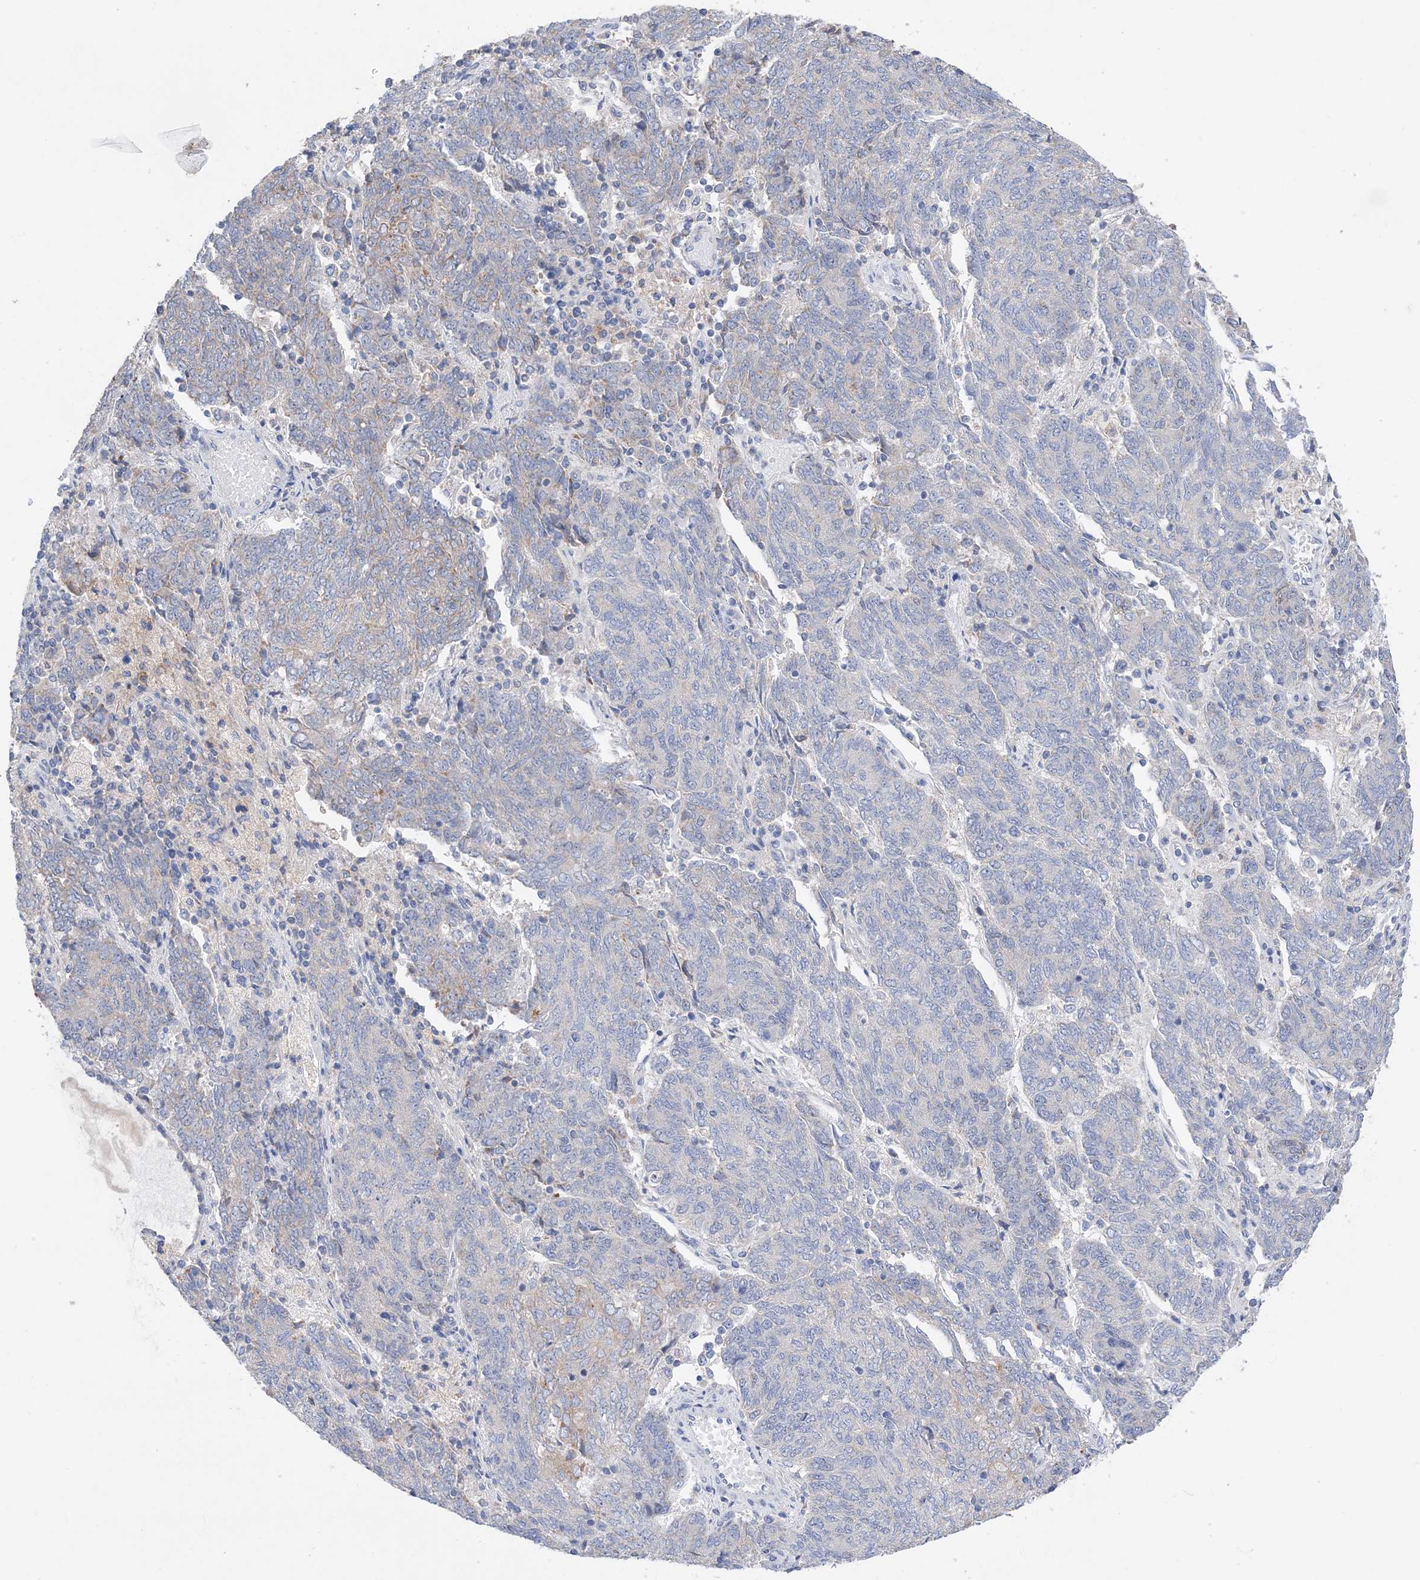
{"staining": {"intensity": "negative", "quantity": "none", "location": "none"}, "tissue": "endometrial cancer", "cell_type": "Tumor cells", "image_type": "cancer", "snomed": [{"axis": "morphology", "description": "Adenocarcinoma, NOS"}, {"axis": "topography", "description": "Endometrium"}], "caption": "Tumor cells show no significant protein positivity in endometrial cancer (adenocarcinoma).", "gene": "PLK4", "patient": {"sex": "female", "age": 80}}